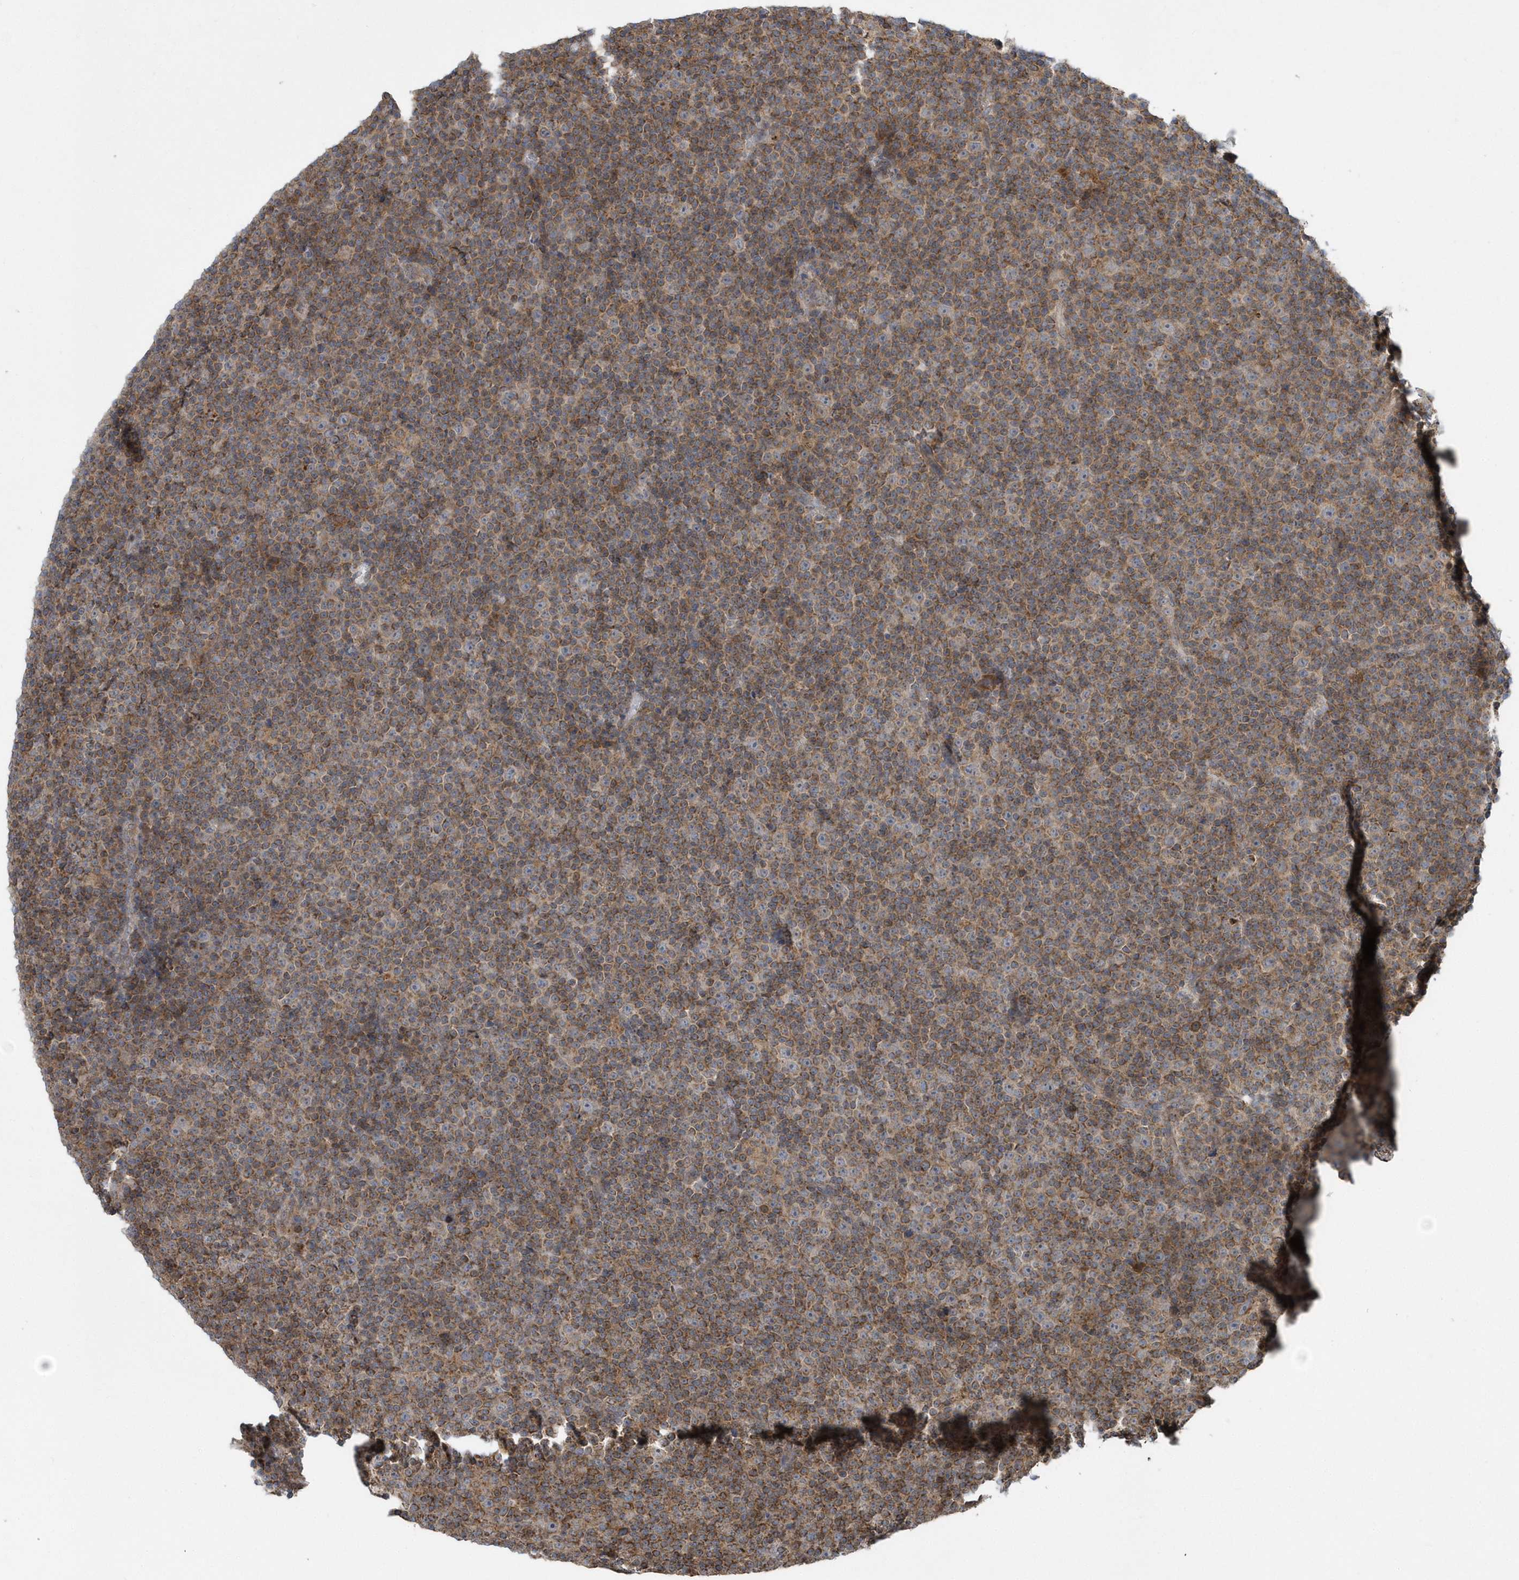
{"staining": {"intensity": "moderate", "quantity": ">75%", "location": "cytoplasmic/membranous"}, "tissue": "lymphoma", "cell_type": "Tumor cells", "image_type": "cancer", "snomed": [{"axis": "morphology", "description": "Malignant lymphoma, non-Hodgkin's type, Low grade"}, {"axis": "topography", "description": "Lymph node"}], "caption": "Immunohistochemistry of human low-grade malignant lymphoma, non-Hodgkin's type reveals medium levels of moderate cytoplasmic/membranous staining in about >75% of tumor cells. (DAB IHC, brown staining for protein, blue staining for nuclei).", "gene": "PPP1R7", "patient": {"sex": "female", "age": 67}}